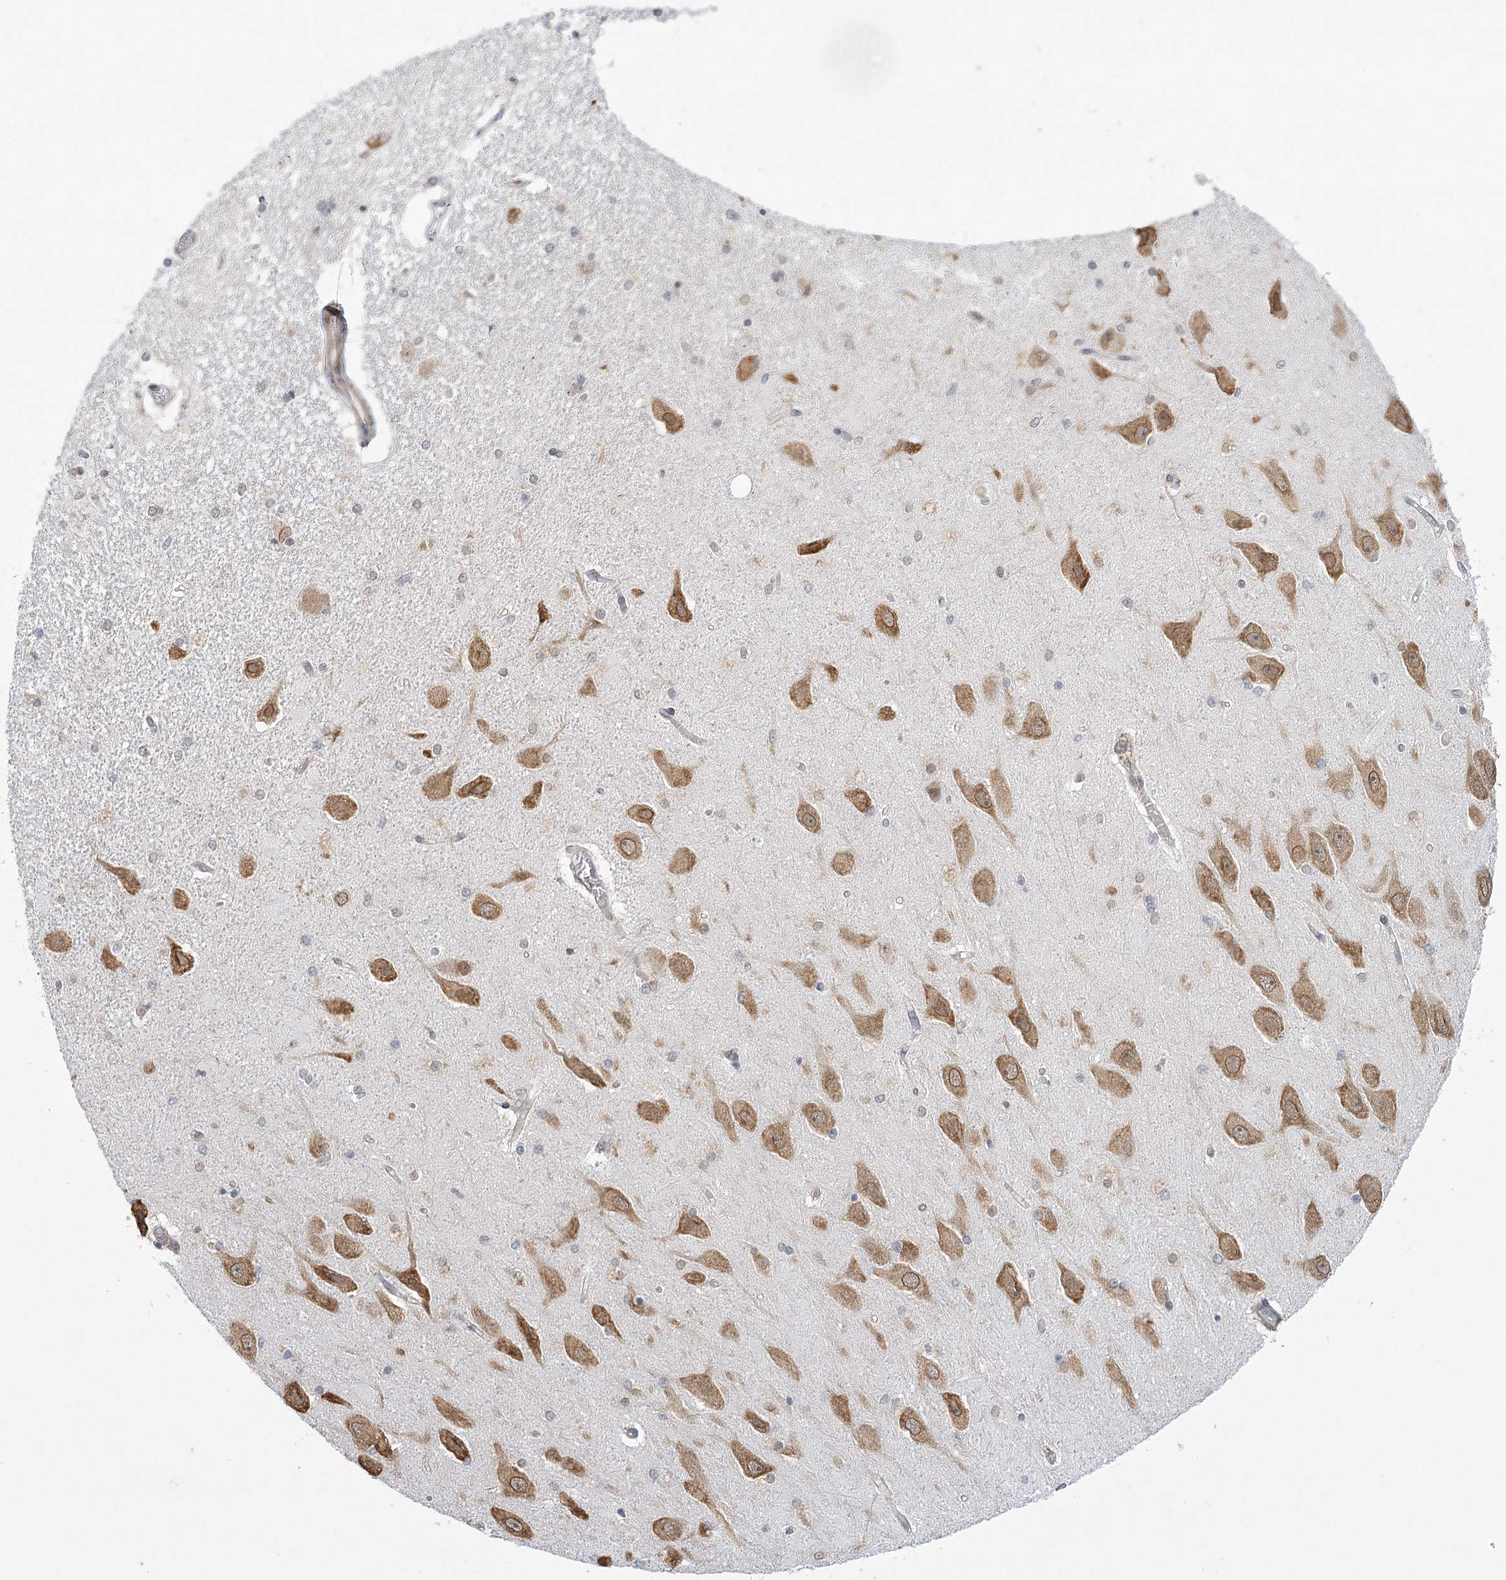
{"staining": {"intensity": "negative", "quantity": "none", "location": "none"}, "tissue": "hippocampus", "cell_type": "Glial cells", "image_type": "normal", "snomed": [{"axis": "morphology", "description": "Normal tissue, NOS"}, {"axis": "topography", "description": "Hippocampus"}], "caption": "Hippocampus stained for a protein using immunohistochemistry (IHC) shows no staining glial cells.", "gene": "MED28", "patient": {"sex": "female", "age": 54}}